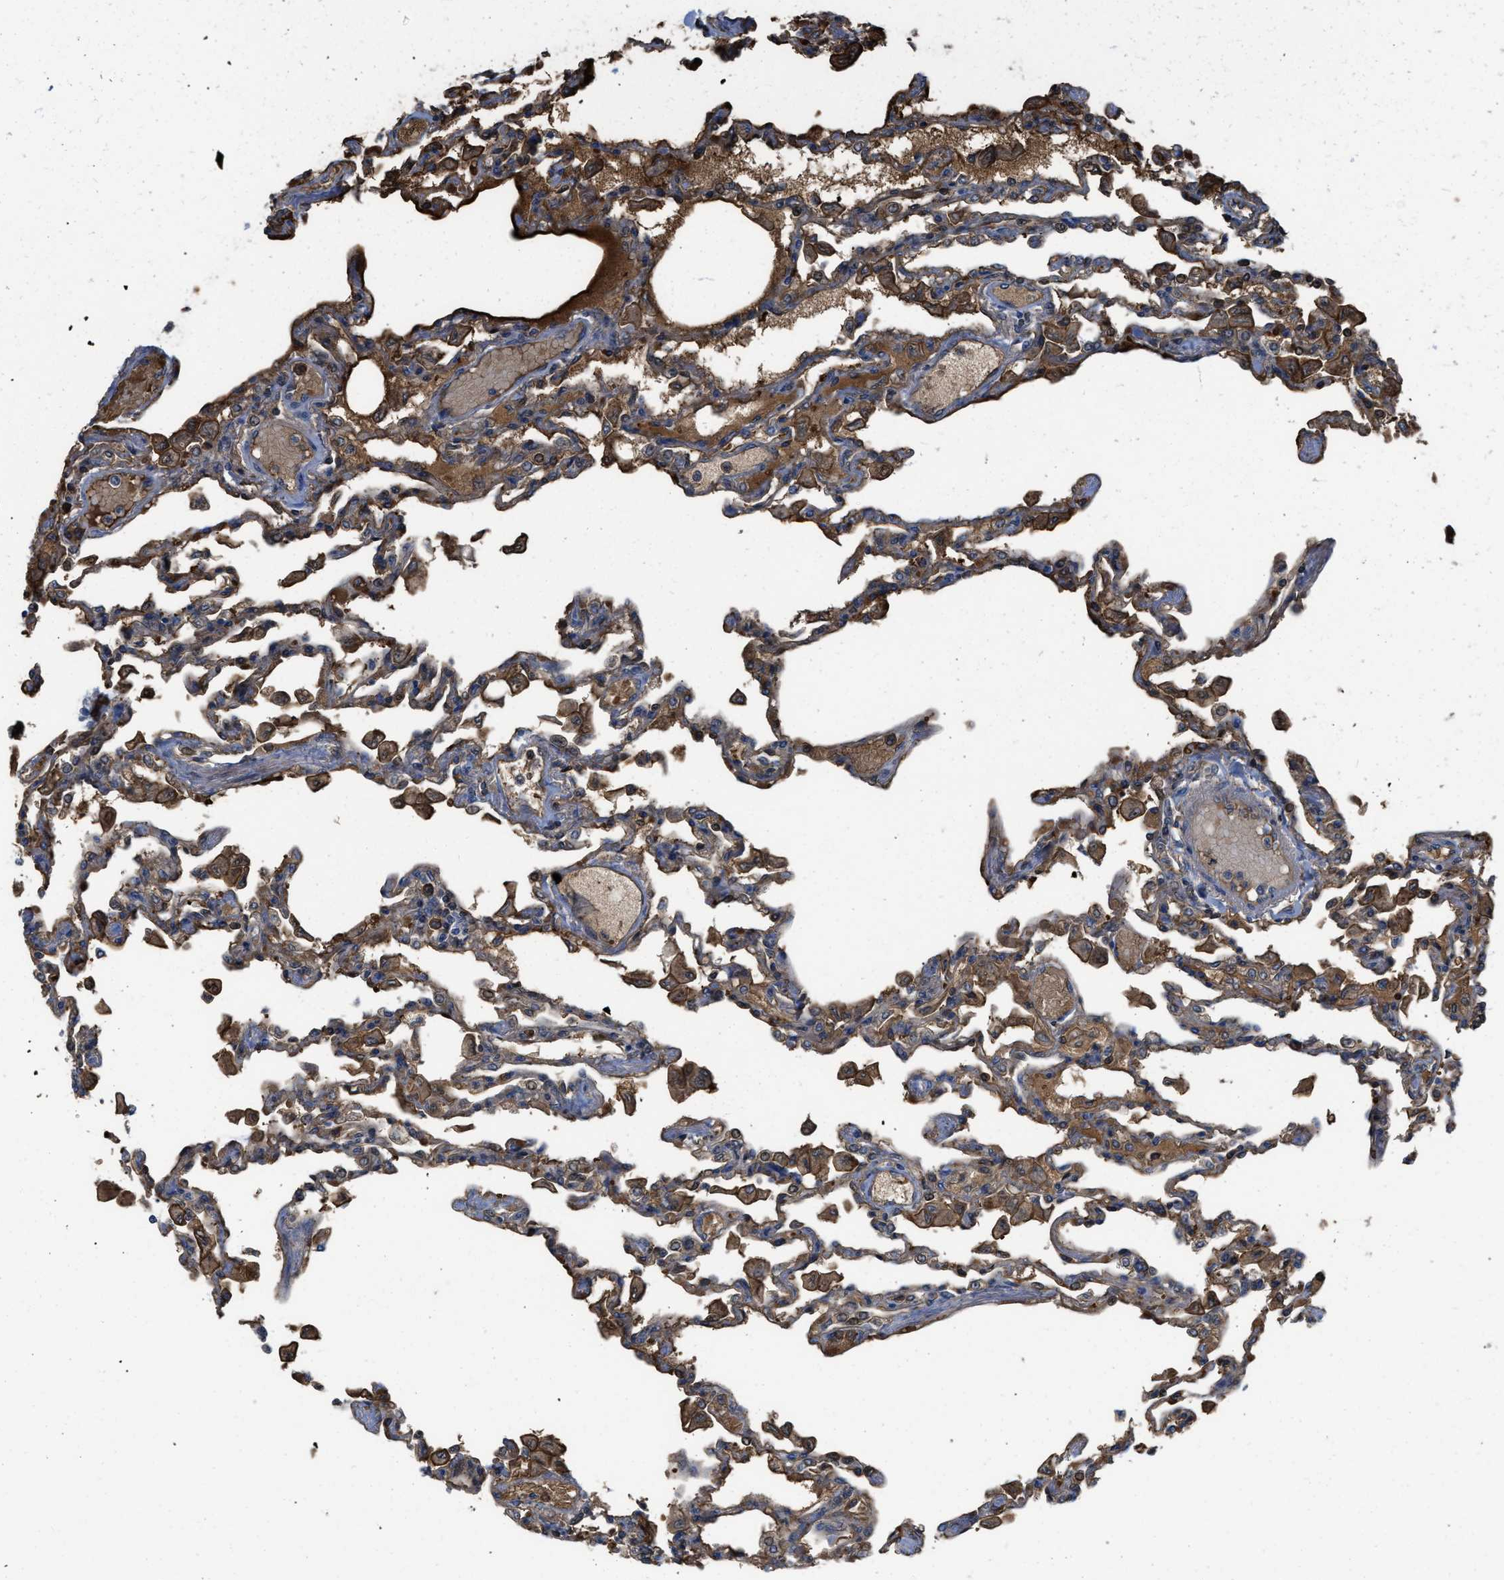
{"staining": {"intensity": "moderate", "quantity": "25%-75%", "location": "cytoplasmic/membranous"}, "tissue": "lung", "cell_type": "Alveolar cells", "image_type": "normal", "snomed": [{"axis": "morphology", "description": "Normal tissue, NOS"}, {"axis": "topography", "description": "Bronchus"}, {"axis": "topography", "description": "Lung"}], "caption": "IHC of unremarkable lung displays medium levels of moderate cytoplasmic/membranous expression in about 25%-75% of alveolar cells. Immunohistochemistry stains the protein in brown and the nuclei are stained blue.", "gene": "TRIOBP", "patient": {"sex": "female", "age": 49}}